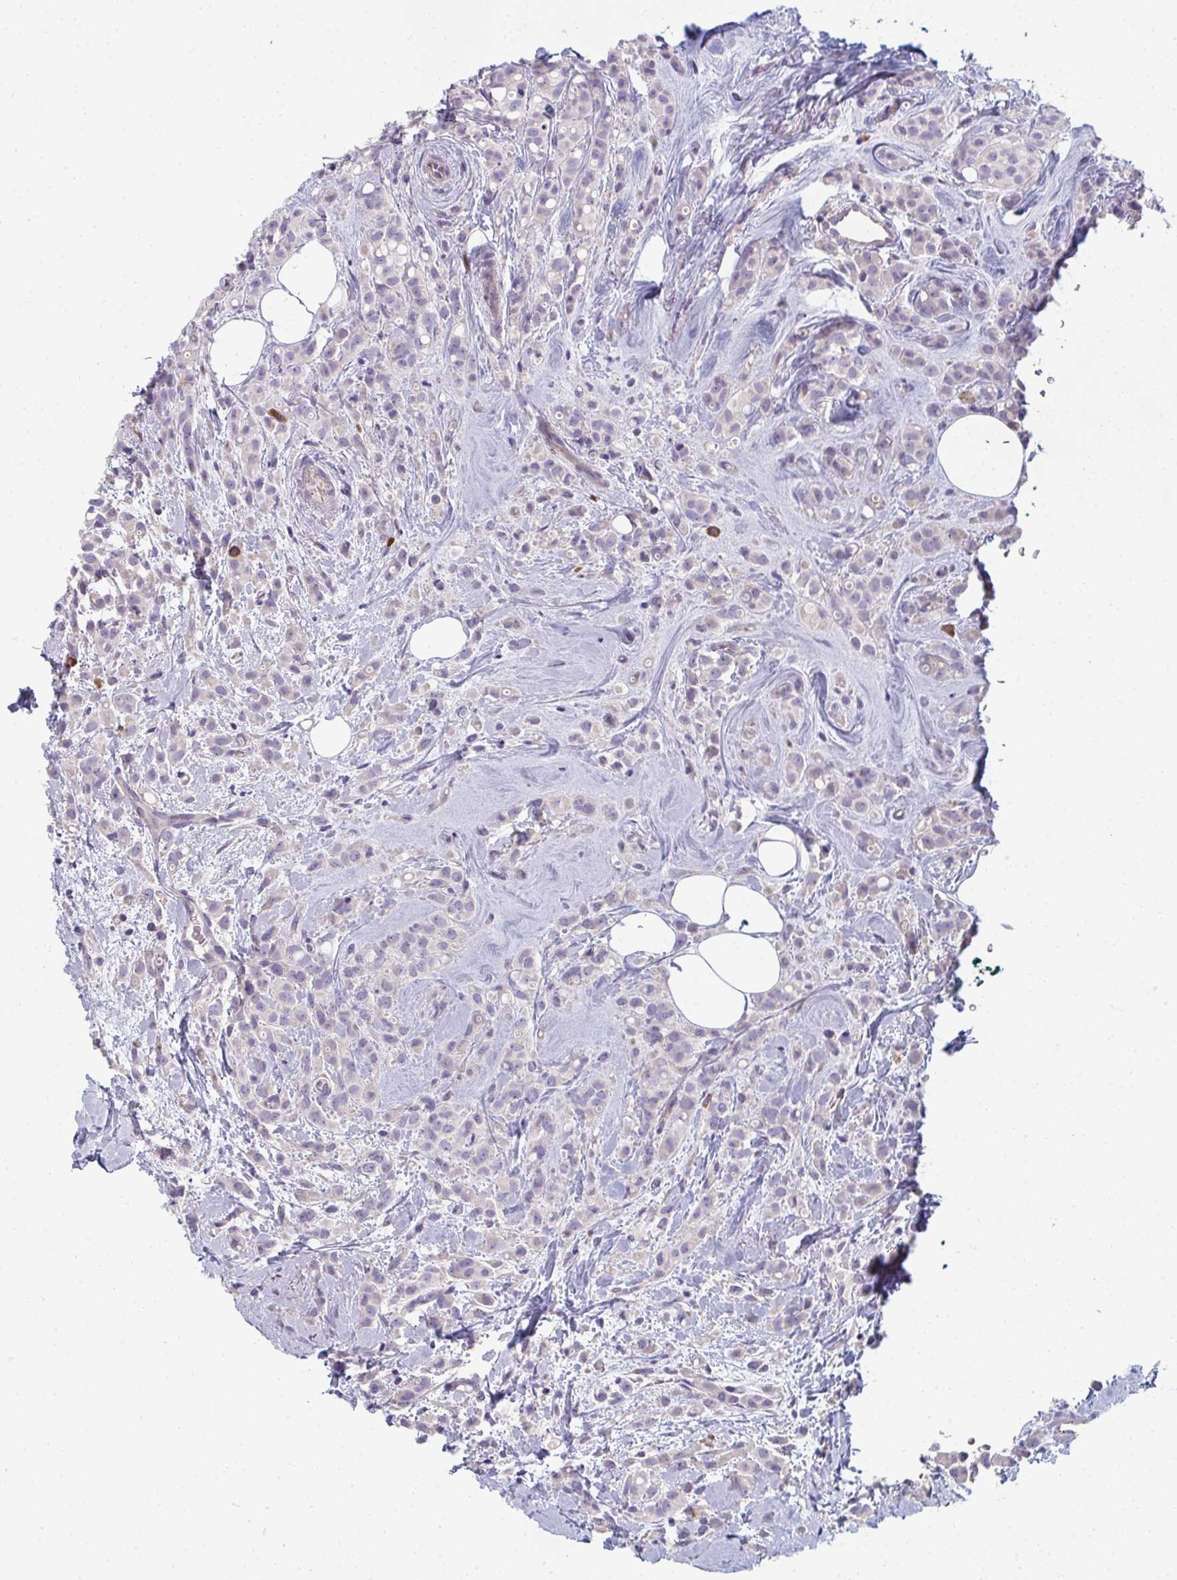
{"staining": {"intensity": "negative", "quantity": "none", "location": "none"}, "tissue": "breast cancer", "cell_type": "Tumor cells", "image_type": "cancer", "snomed": [{"axis": "morphology", "description": "Lobular carcinoma"}, {"axis": "topography", "description": "Breast"}], "caption": "Protein analysis of breast cancer (lobular carcinoma) exhibits no significant expression in tumor cells.", "gene": "EIF1AD", "patient": {"sex": "female", "age": 68}}